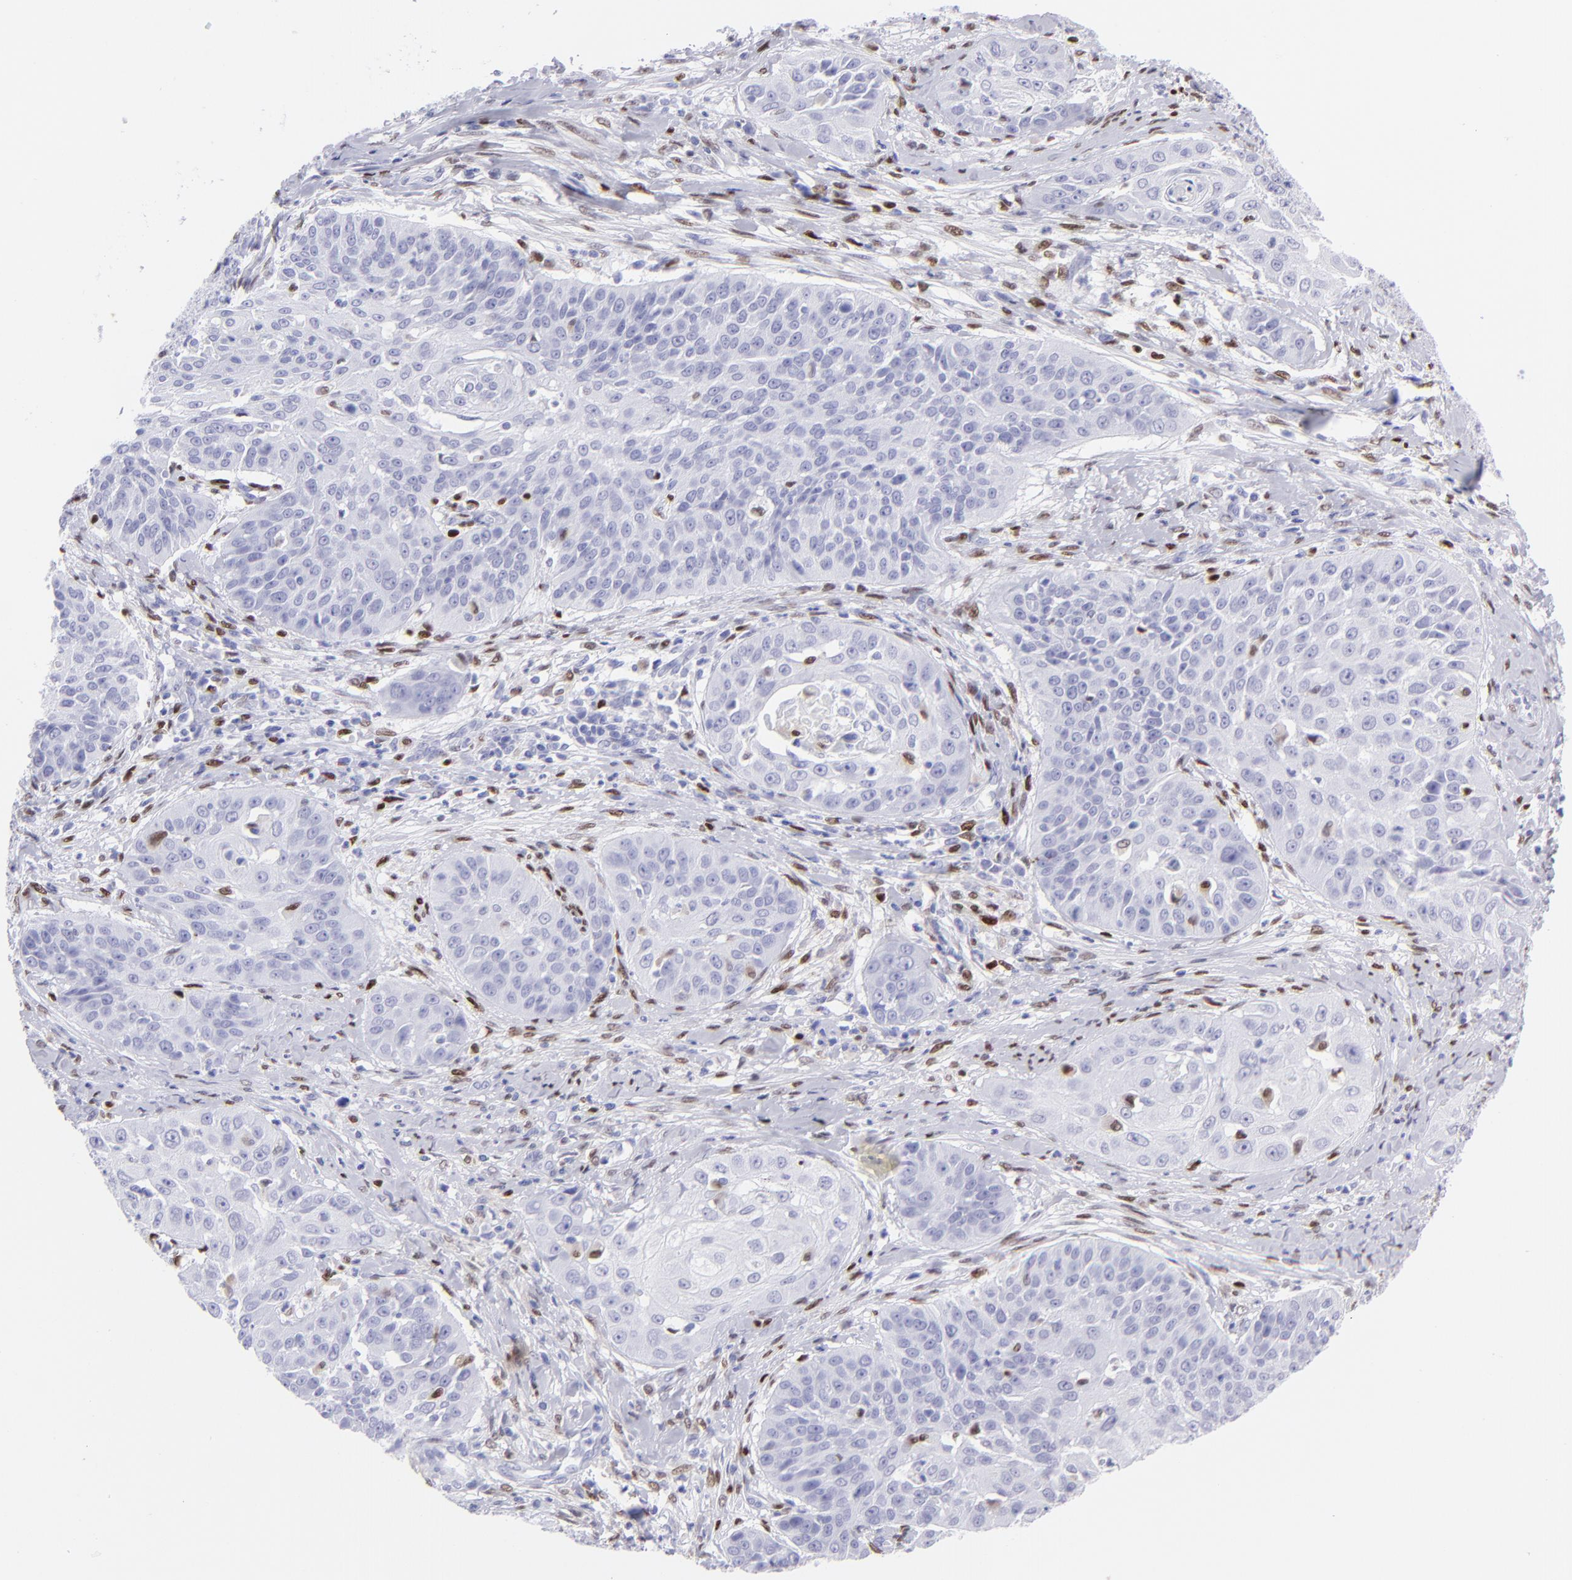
{"staining": {"intensity": "negative", "quantity": "none", "location": "none"}, "tissue": "cervical cancer", "cell_type": "Tumor cells", "image_type": "cancer", "snomed": [{"axis": "morphology", "description": "Squamous cell carcinoma, NOS"}, {"axis": "topography", "description": "Cervix"}], "caption": "Squamous cell carcinoma (cervical) was stained to show a protein in brown. There is no significant expression in tumor cells.", "gene": "MITF", "patient": {"sex": "female", "age": 64}}